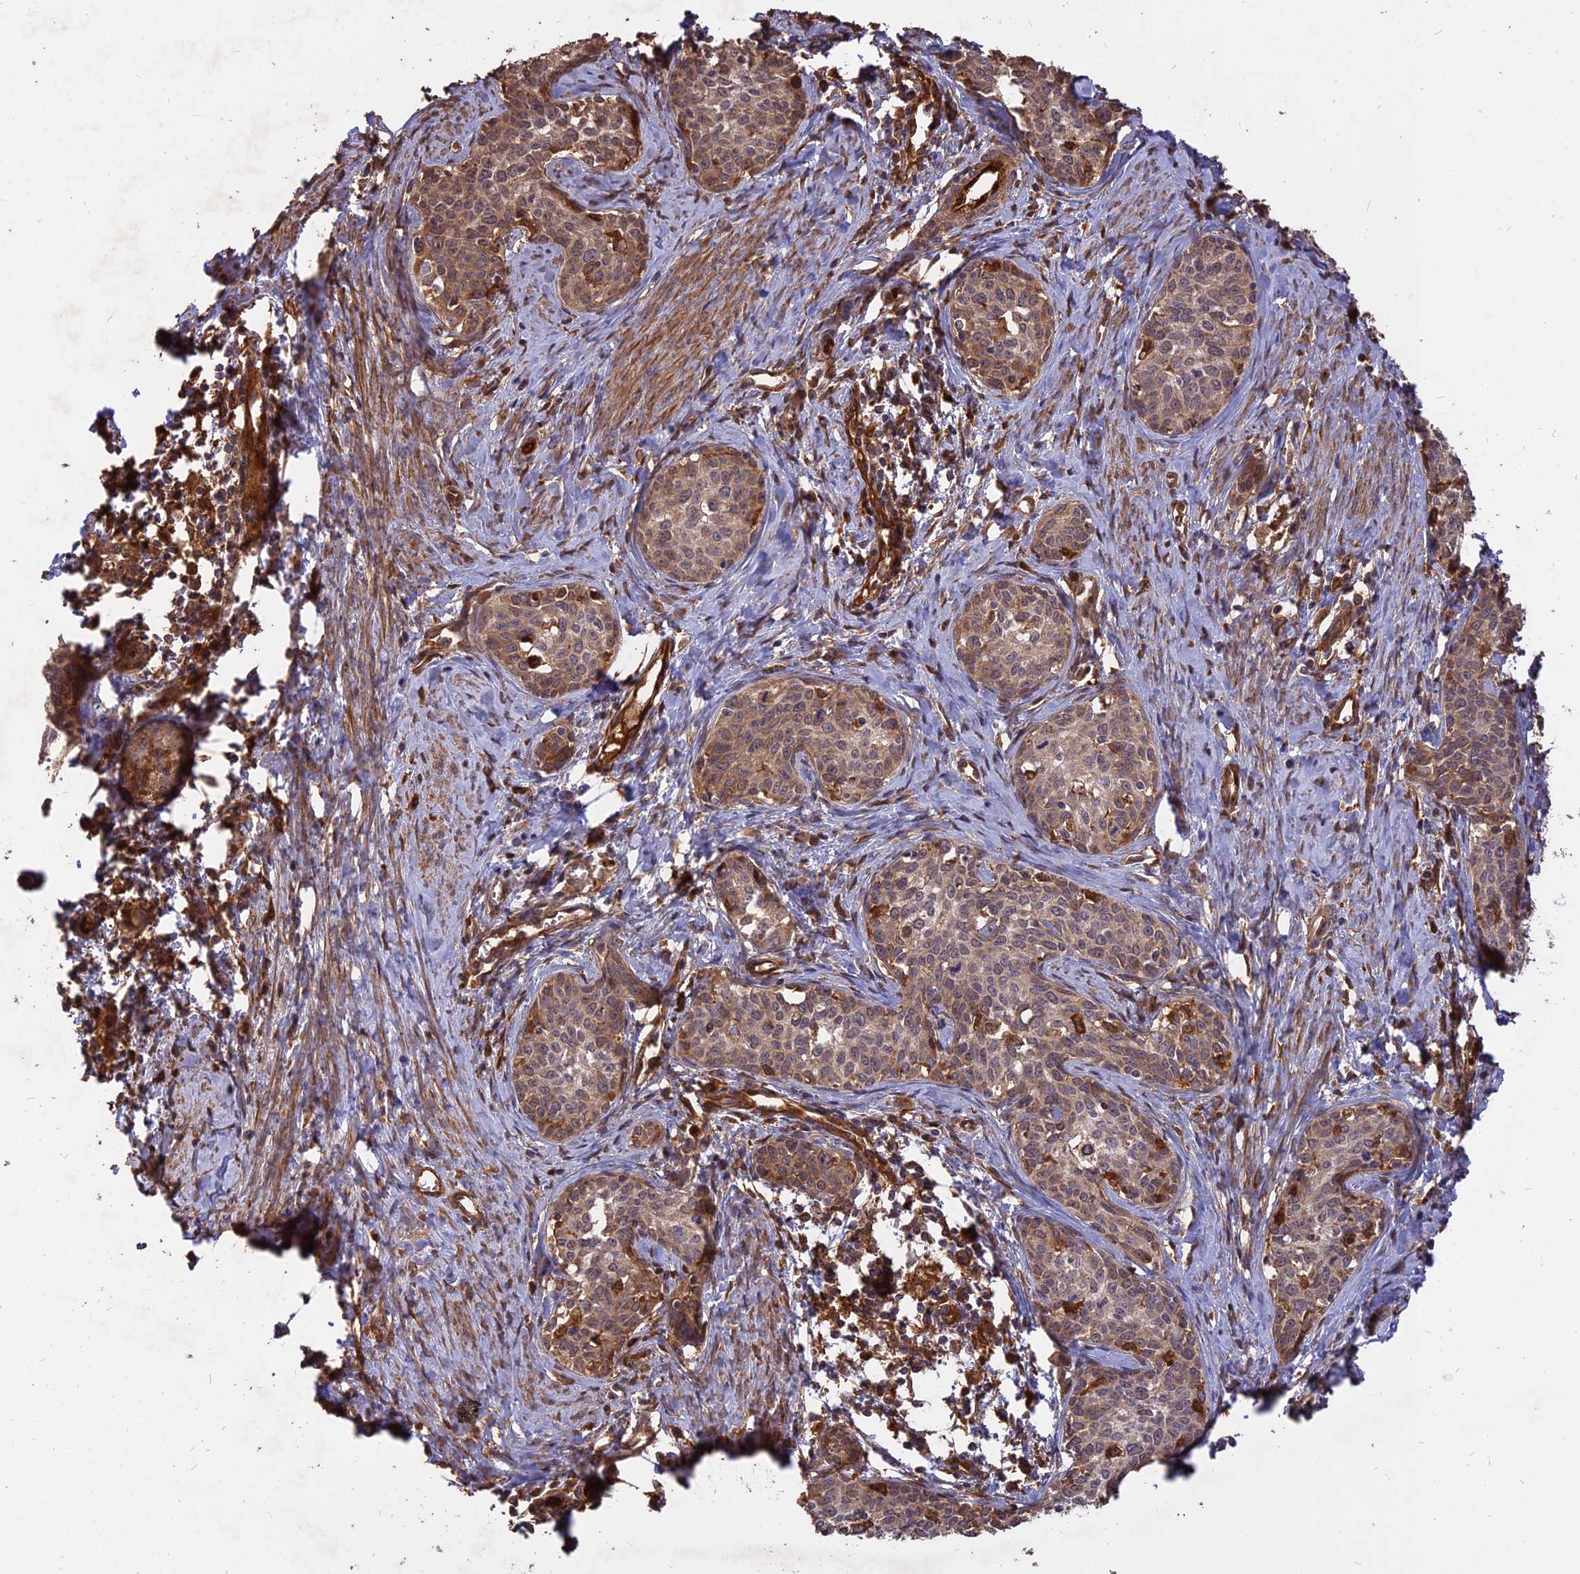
{"staining": {"intensity": "moderate", "quantity": "25%-75%", "location": "cytoplasmic/membranous"}, "tissue": "cervical cancer", "cell_type": "Tumor cells", "image_type": "cancer", "snomed": [{"axis": "morphology", "description": "Squamous cell carcinoma, NOS"}, {"axis": "topography", "description": "Cervix"}], "caption": "Immunohistochemical staining of human cervical cancer (squamous cell carcinoma) exhibits medium levels of moderate cytoplasmic/membranous protein positivity in approximately 25%-75% of tumor cells.", "gene": "SAC3D1", "patient": {"sex": "female", "age": 52}}